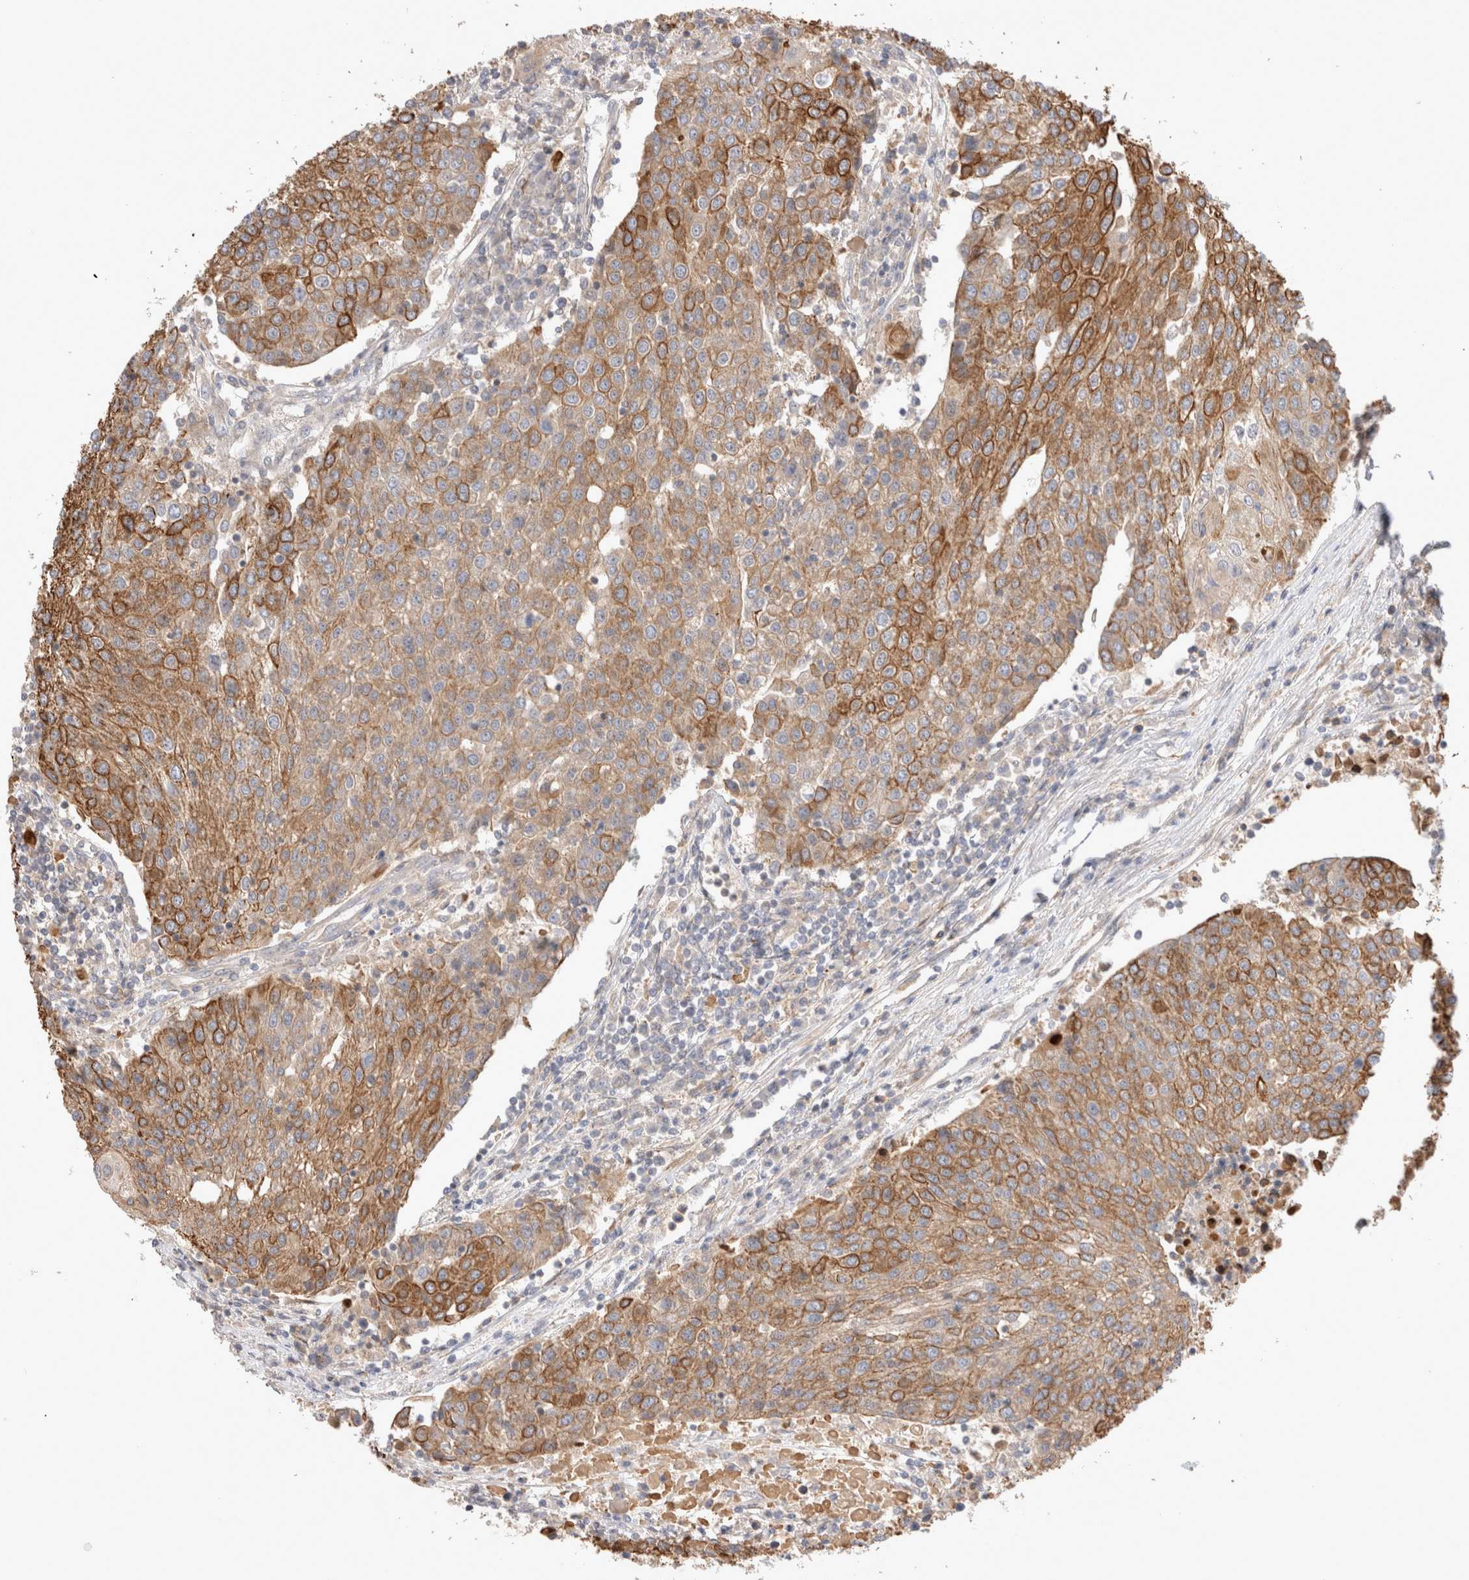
{"staining": {"intensity": "moderate", "quantity": ">75%", "location": "cytoplasmic/membranous"}, "tissue": "urothelial cancer", "cell_type": "Tumor cells", "image_type": "cancer", "snomed": [{"axis": "morphology", "description": "Urothelial carcinoma, High grade"}, {"axis": "topography", "description": "Urinary bladder"}], "caption": "Immunohistochemical staining of urothelial cancer reveals moderate cytoplasmic/membranous protein positivity in approximately >75% of tumor cells. (brown staining indicates protein expression, while blue staining denotes nuclei).", "gene": "VPS28", "patient": {"sex": "female", "age": 85}}